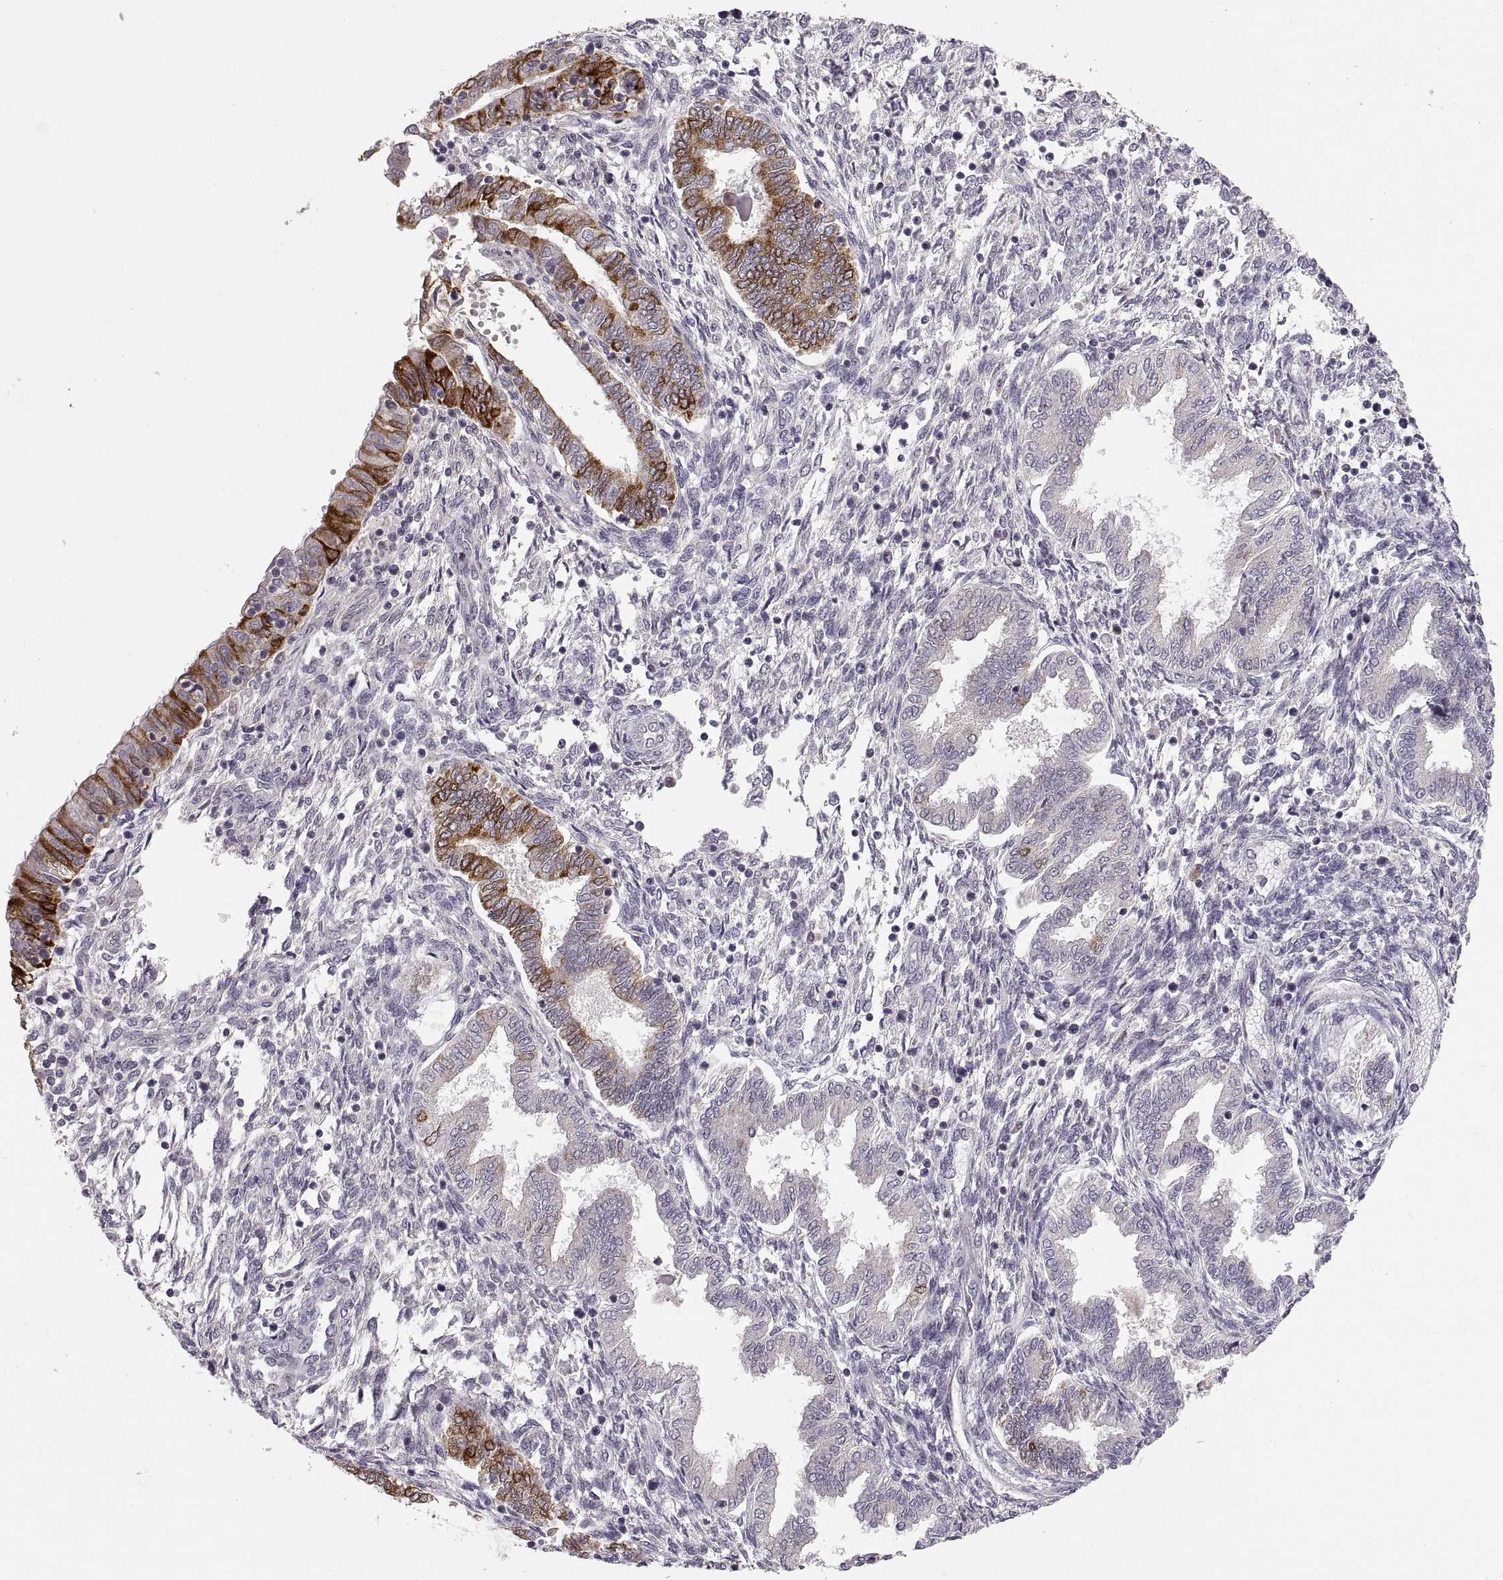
{"staining": {"intensity": "negative", "quantity": "none", "location": "none"}, "tissue": "endometrium", "cell_type": "Cells in endometrial stroma", "image_type": "normal", "snomed": [{"axis": "morphology", "description": "Normal tissue, NOS"}, {"axis": "topography", "description": "Endometrium"}], "caption": "Immunohistochemistry (IHC) of unremarkable endometrium reveals no positivity in cells in endometrial stroma. (DAB (3,3'-diaminobenzidine) immunohistochemistry, high magnification).", "gene": "HMGCR", "patient": {"sex": "female", "age": 42}}